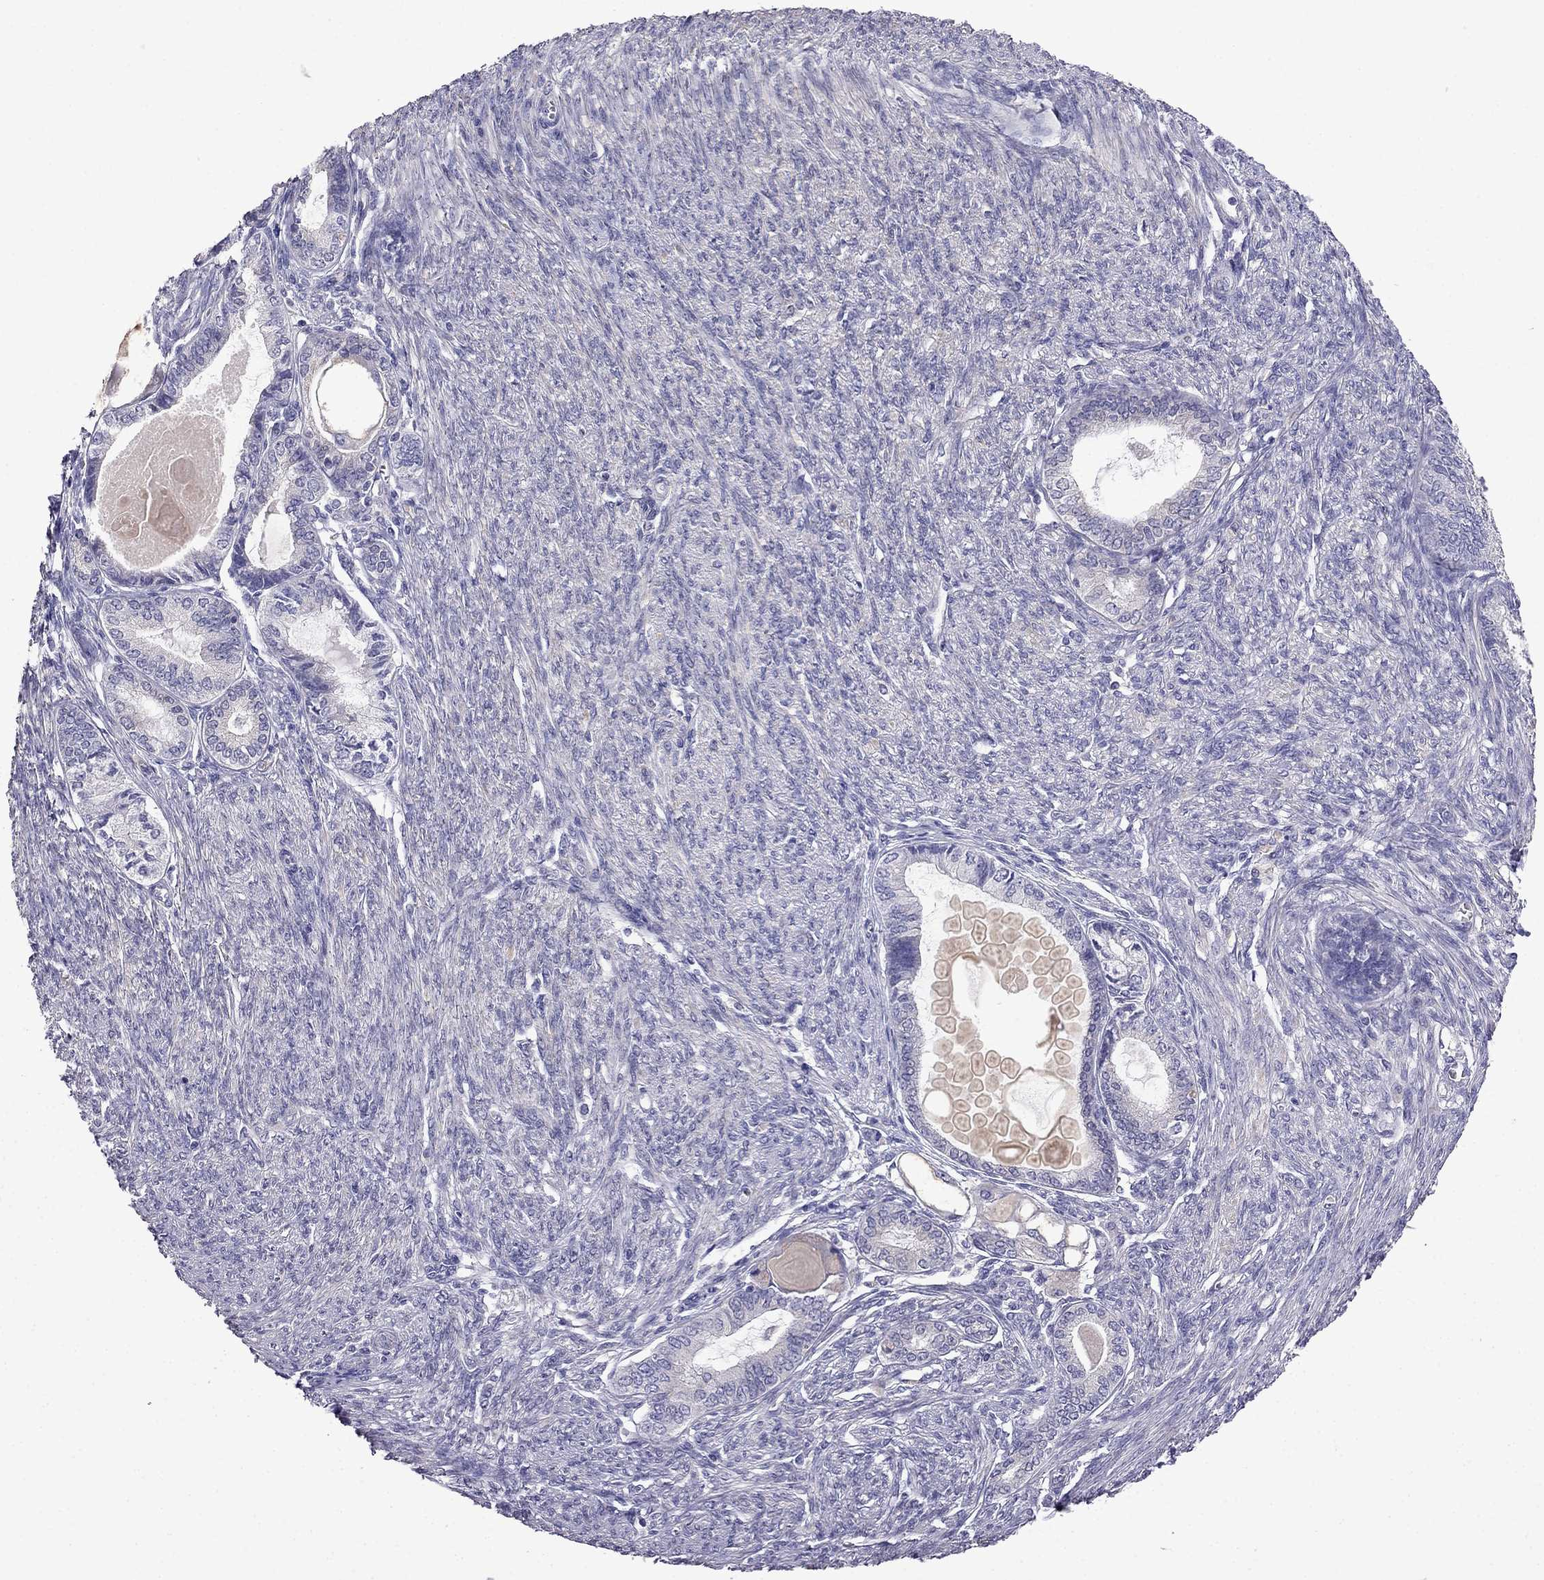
{"staining": {"intensity": "negative", "quantity": "none", "location": "none"}, "tissue": "endometrial cancer", "cell_type": "Tumor cells", "image_type": "cancer", "snomed": [{"axis": "morphology", "description": "Adenocarcinoma, NOS"}, {"axis": "topography", "description": "Endometrium"}], "caption": "Adenocarcinoma (endometrial) stained for a protein using immunohistochemistry (IHC) displays no positivity tumor cells.", "gene": "SCNN1D", "patient": {"sex": "female", "age": 86}}